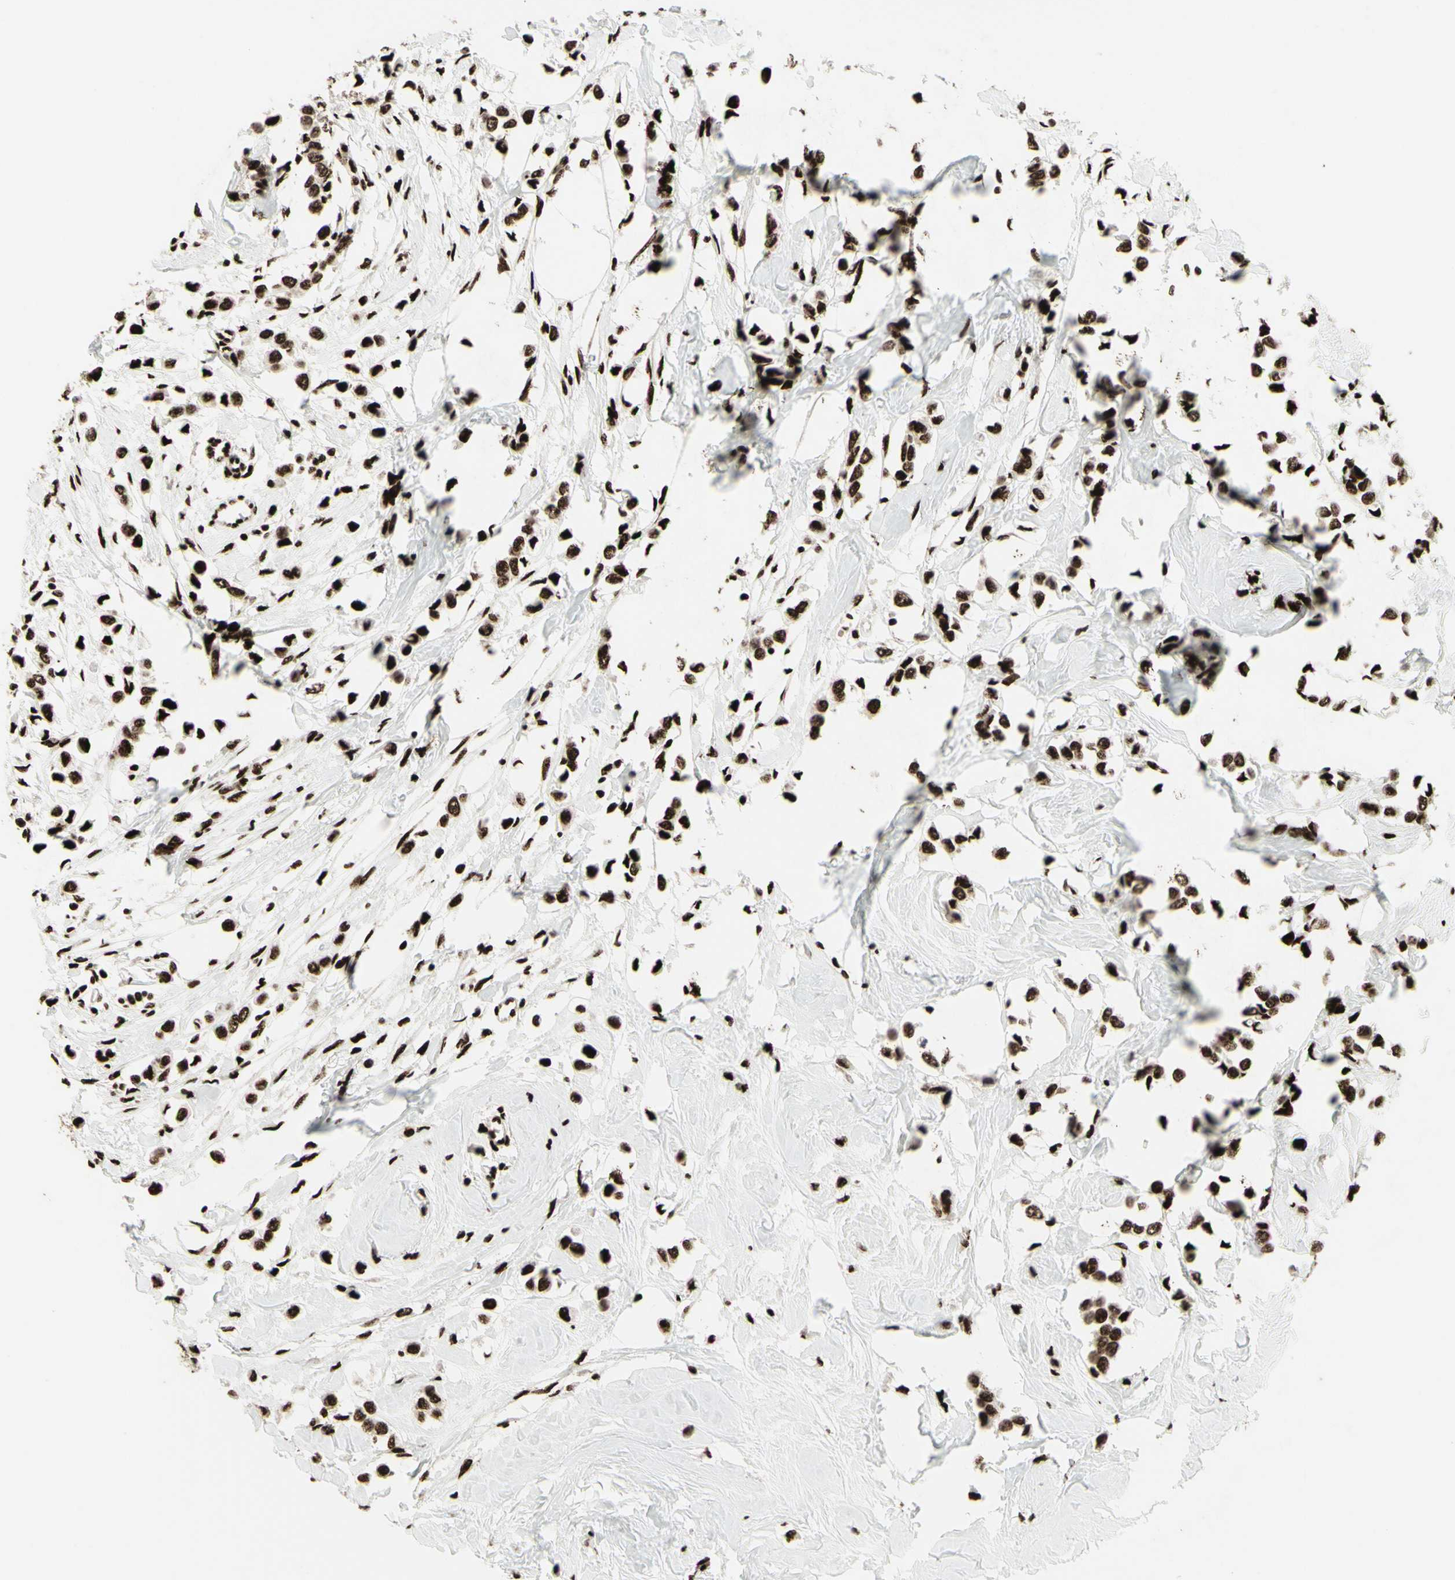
{"staining": {"intensity": "strong", "quantity": ">75%", "location": "nuclear"}, "tissue": "breast cancer", "cell_type": "Tumor cells", "image_type": "cancer", "snomed": [{"axis": "morphology", "description": "Lobular carcinoma"}, {"axis": "topography", "description": "Breast"}], "caption": "The histopathology image shows immunohistochemical staining of lobular carcinoma (breast). There is strong nuclear expression is appreciated in approximately >75% of tumor cells. The protein is shown in brown color, while the nuclei are stained blue.", "gene": "U2AF2", "patient": {"sex": "female", "age": 51}}